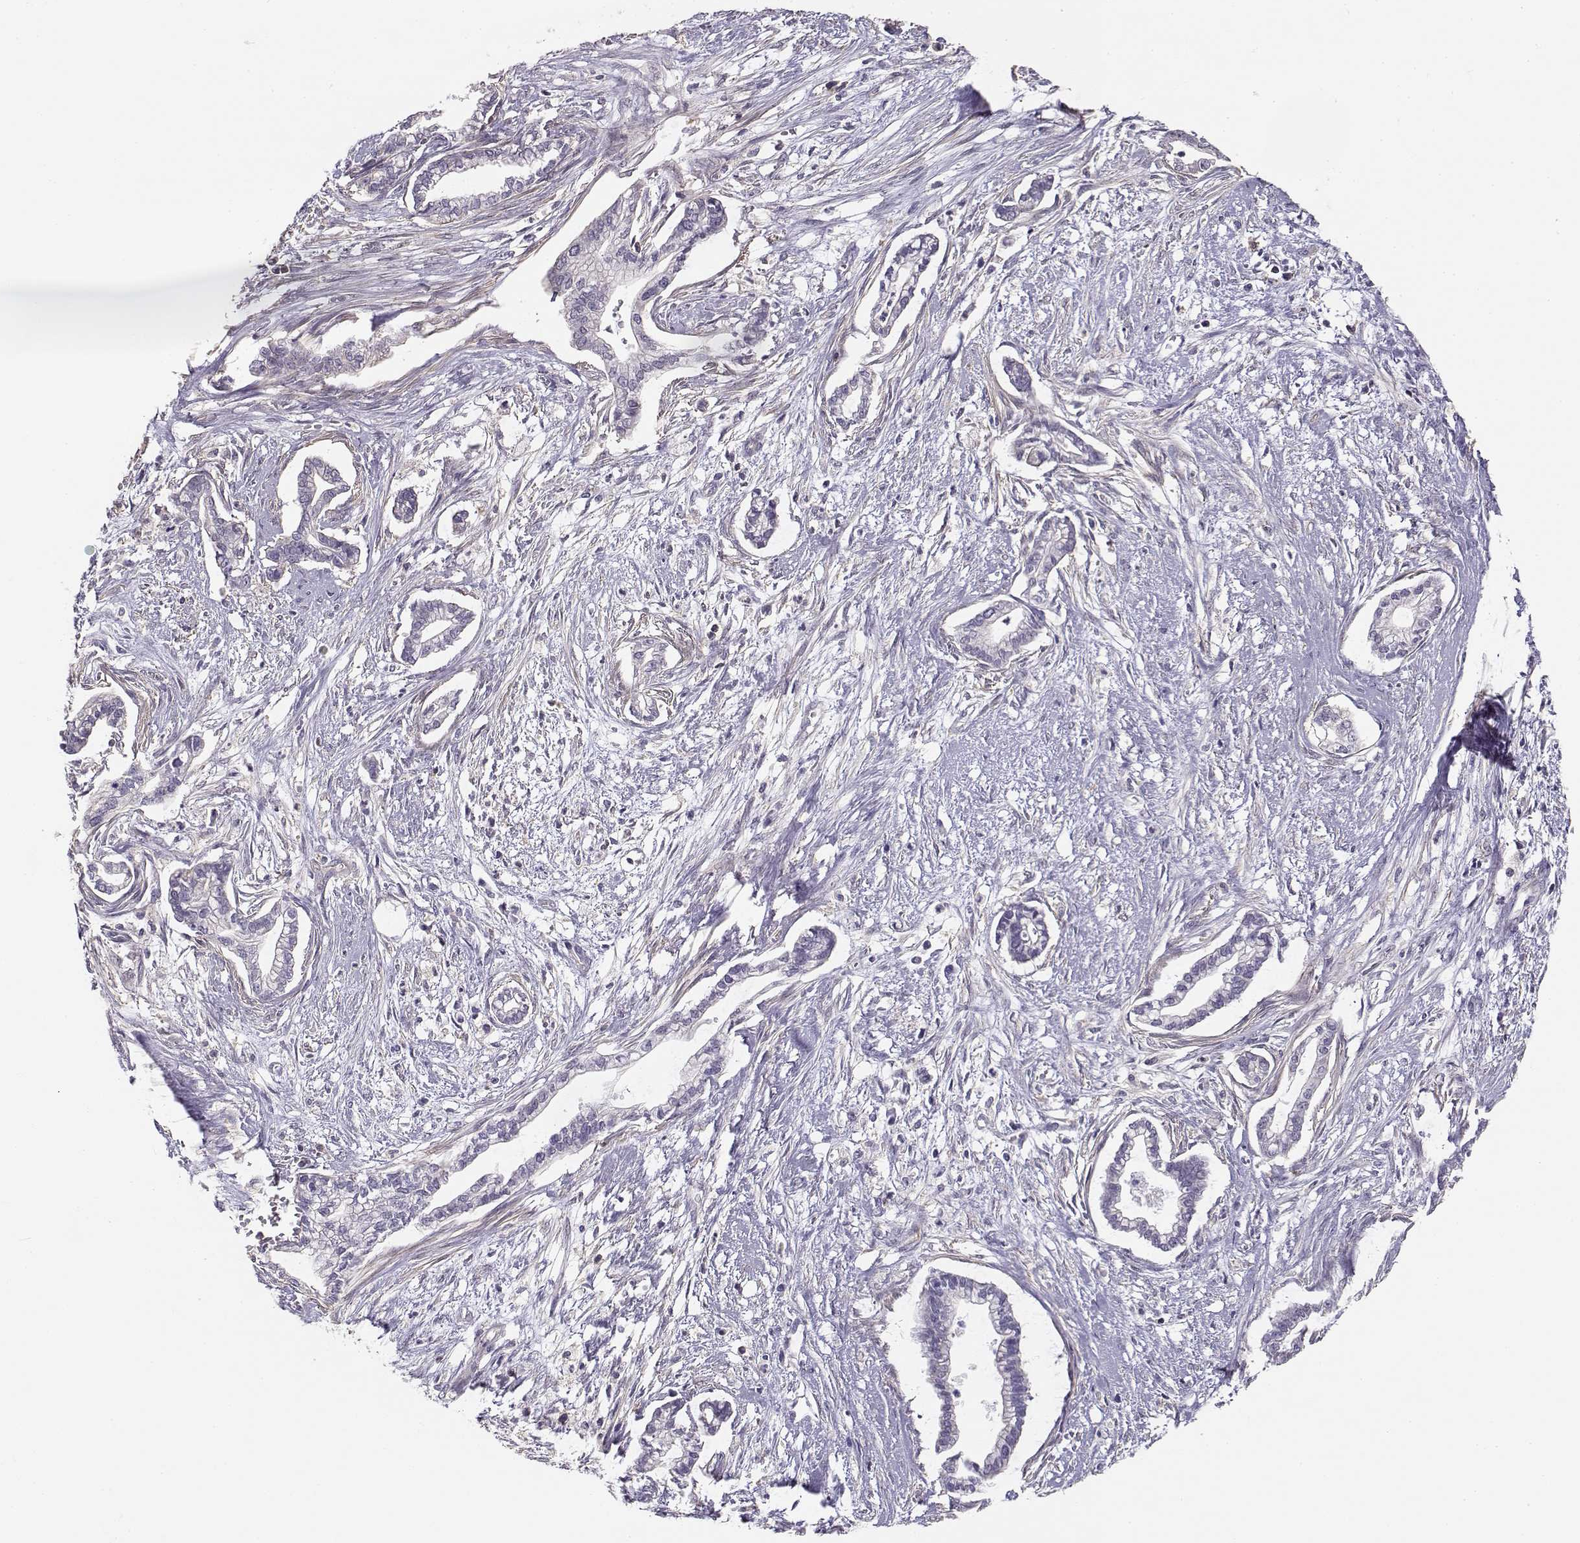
{"staining": {"intensity": "negative", "quantity": "none", "location": "none"}, "tissue": "cervical cancer", "cell_type": "Tumor cells", "image_type": "cancer", "snomed": [{"axis": "morphology", "description": "Adenocarcinoma, NOS"}, {"axis": "topography", "description": "Cervix"}], "caption": "Tumor cells are negative for brown protein staining in cervical adenocarcinoma.", "gene": "DAPL1", "patient": {"sex": "female", "age": 62}}